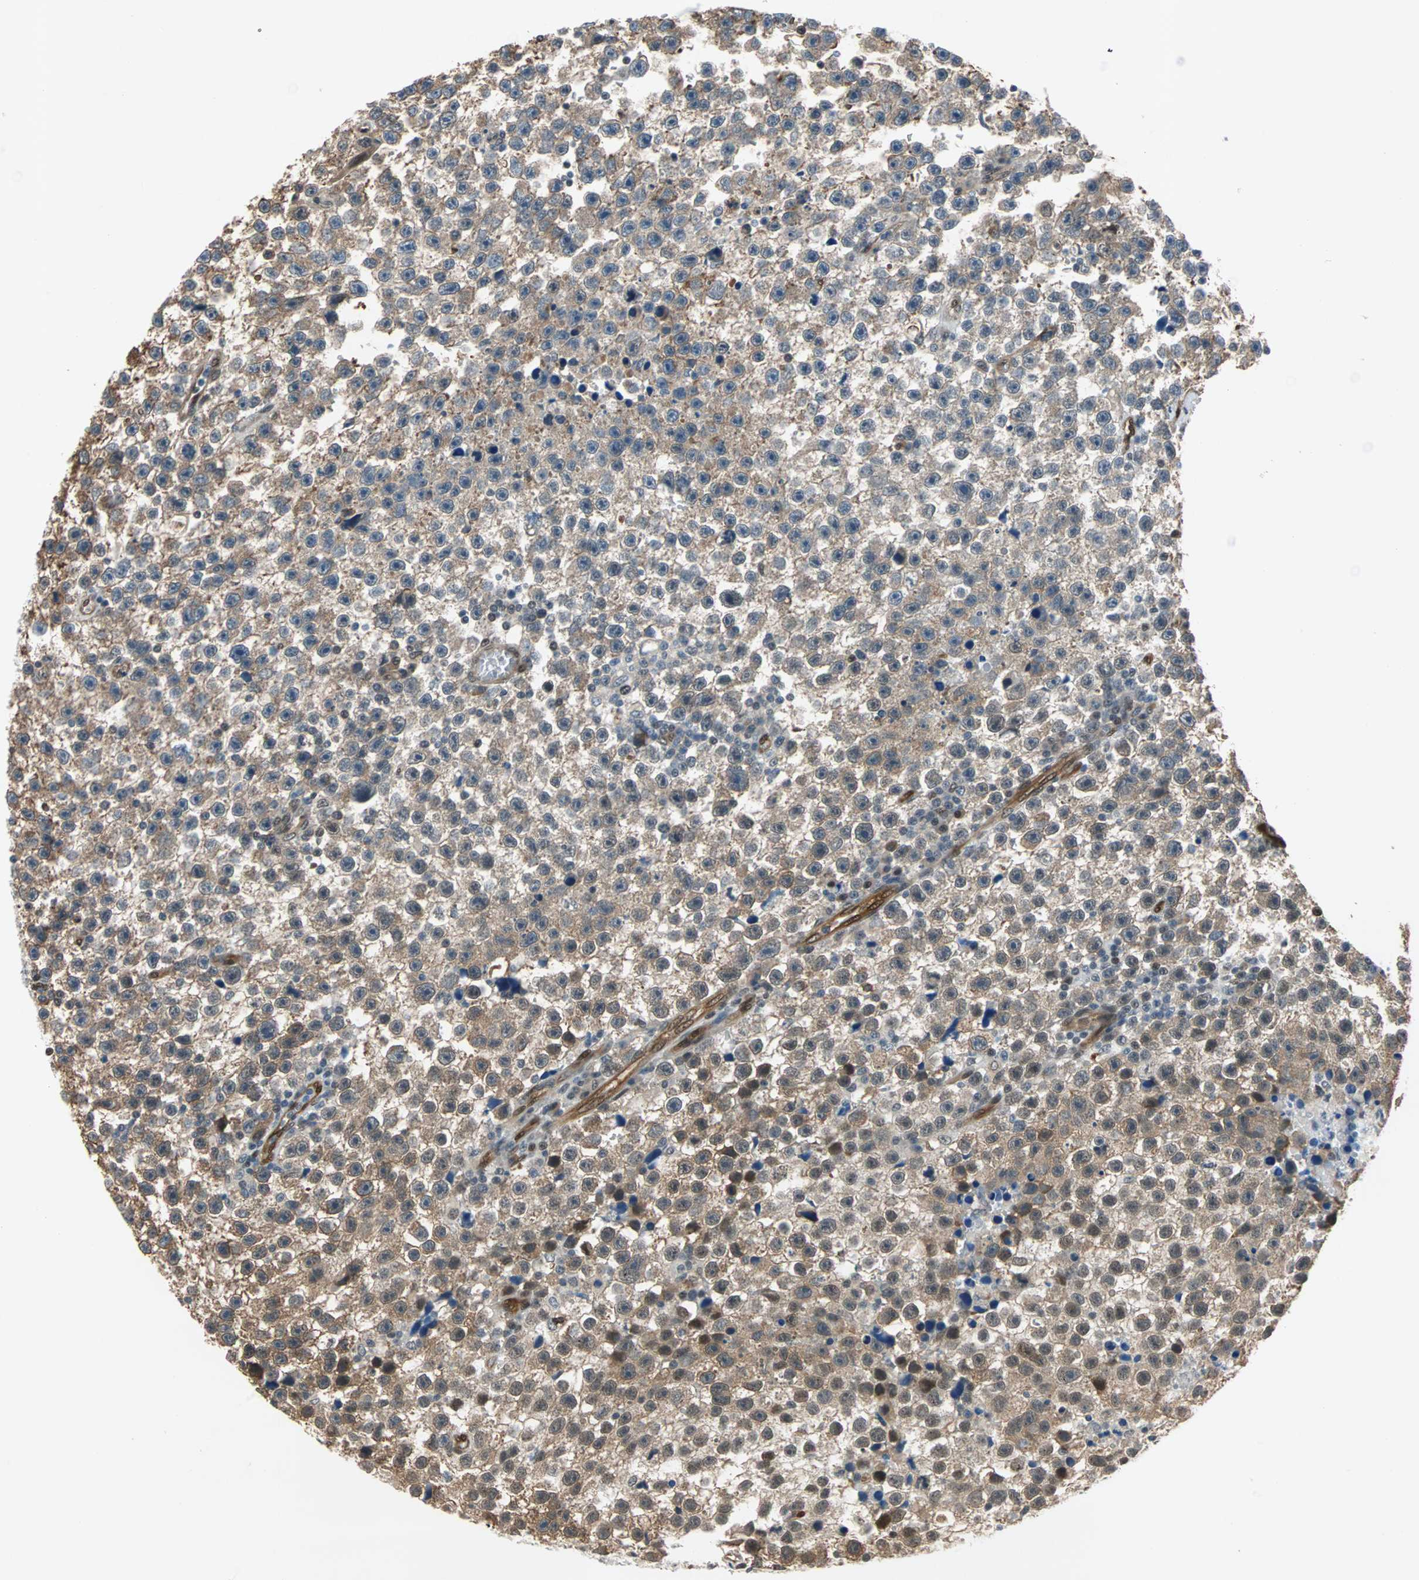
{"staining": {"intensity": "moderate", "quantity": ">75%", "location": "cytoplasmic/membranous"}, "tissue": "testis cancer", "cell_type": "Tumor cells", "image_type": "cancer", "snomed": [{"axis": "morphology", "description": "Seminoma, NOS"}, {"axis": "topography", "description": "Testis"}], "caption": "The immunohistochemical stain highlights moderate cytoplasmic/membranous staining in tumor cells of testis seminoma tissue. The staining is performed using DAB (3,3'-diaminobenzidine) brown chromogen to label protein expression. The nuclei are counter-stained blue using hematoxylin.", "gene": "WWTR1", "patient": {"sex": "male", "age": 33}}